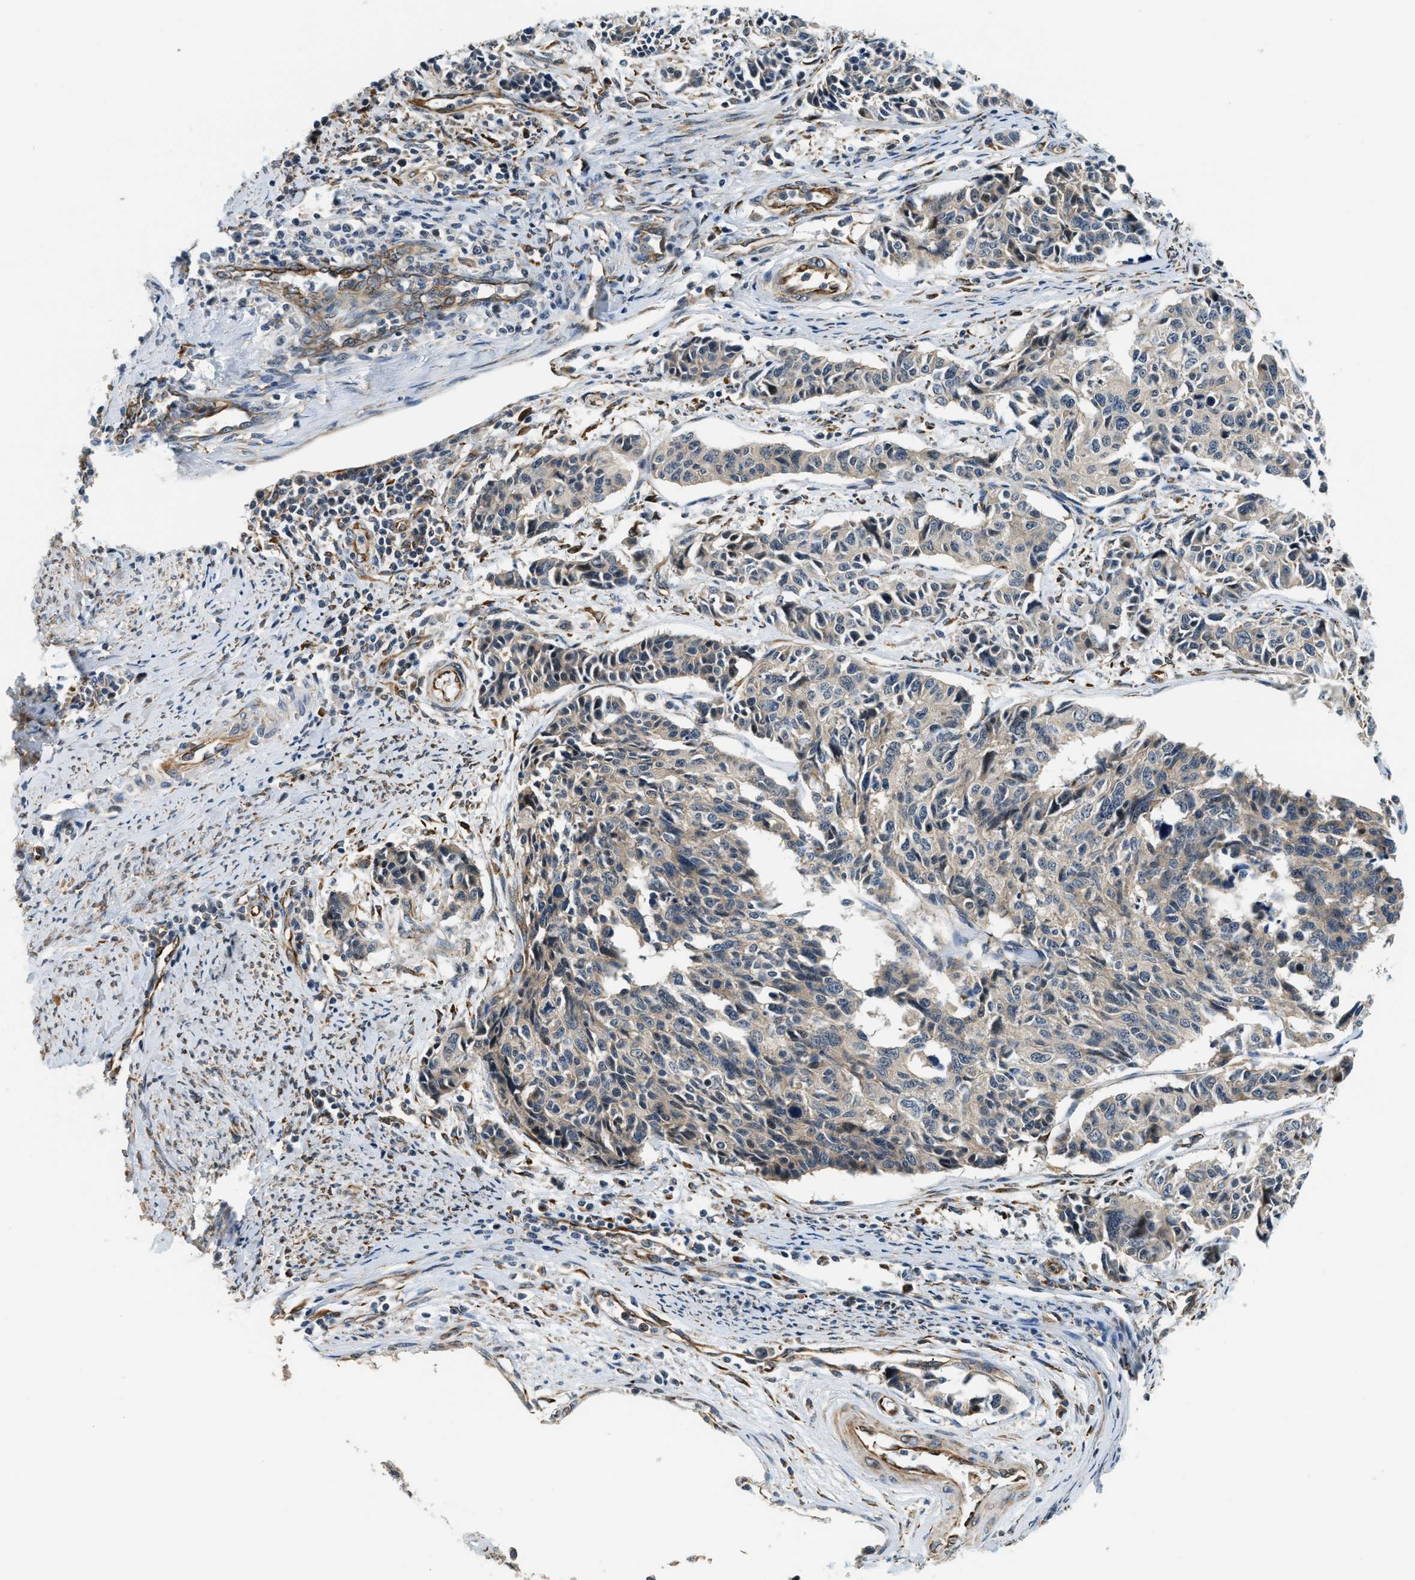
{"staining": {"intensity": "weak", "quantity": "<25%", "location": "cytoplasmic/membranous"}, "tissue": "cervical cancer", "cell_type": "Tumor cells", "image_type": "cancer", "snomed": [{"axis": "morphology", "description": "Normal tissue, NOS"}, {"axis": "morphology", "description": "Squamous cell carcinoma, NOS"}, {"axis": "topography", "description": "Cervix"}], "caption": "This histopathology image is of squamous cell carcinoma (cervical) stained with immunohistochemistry to label a protein in brown with the nuclei are counter-stained blue. There is no staining in tumor cells.", "gene": "ALOX12", "patient": {"sex": "female", "age": 35}}